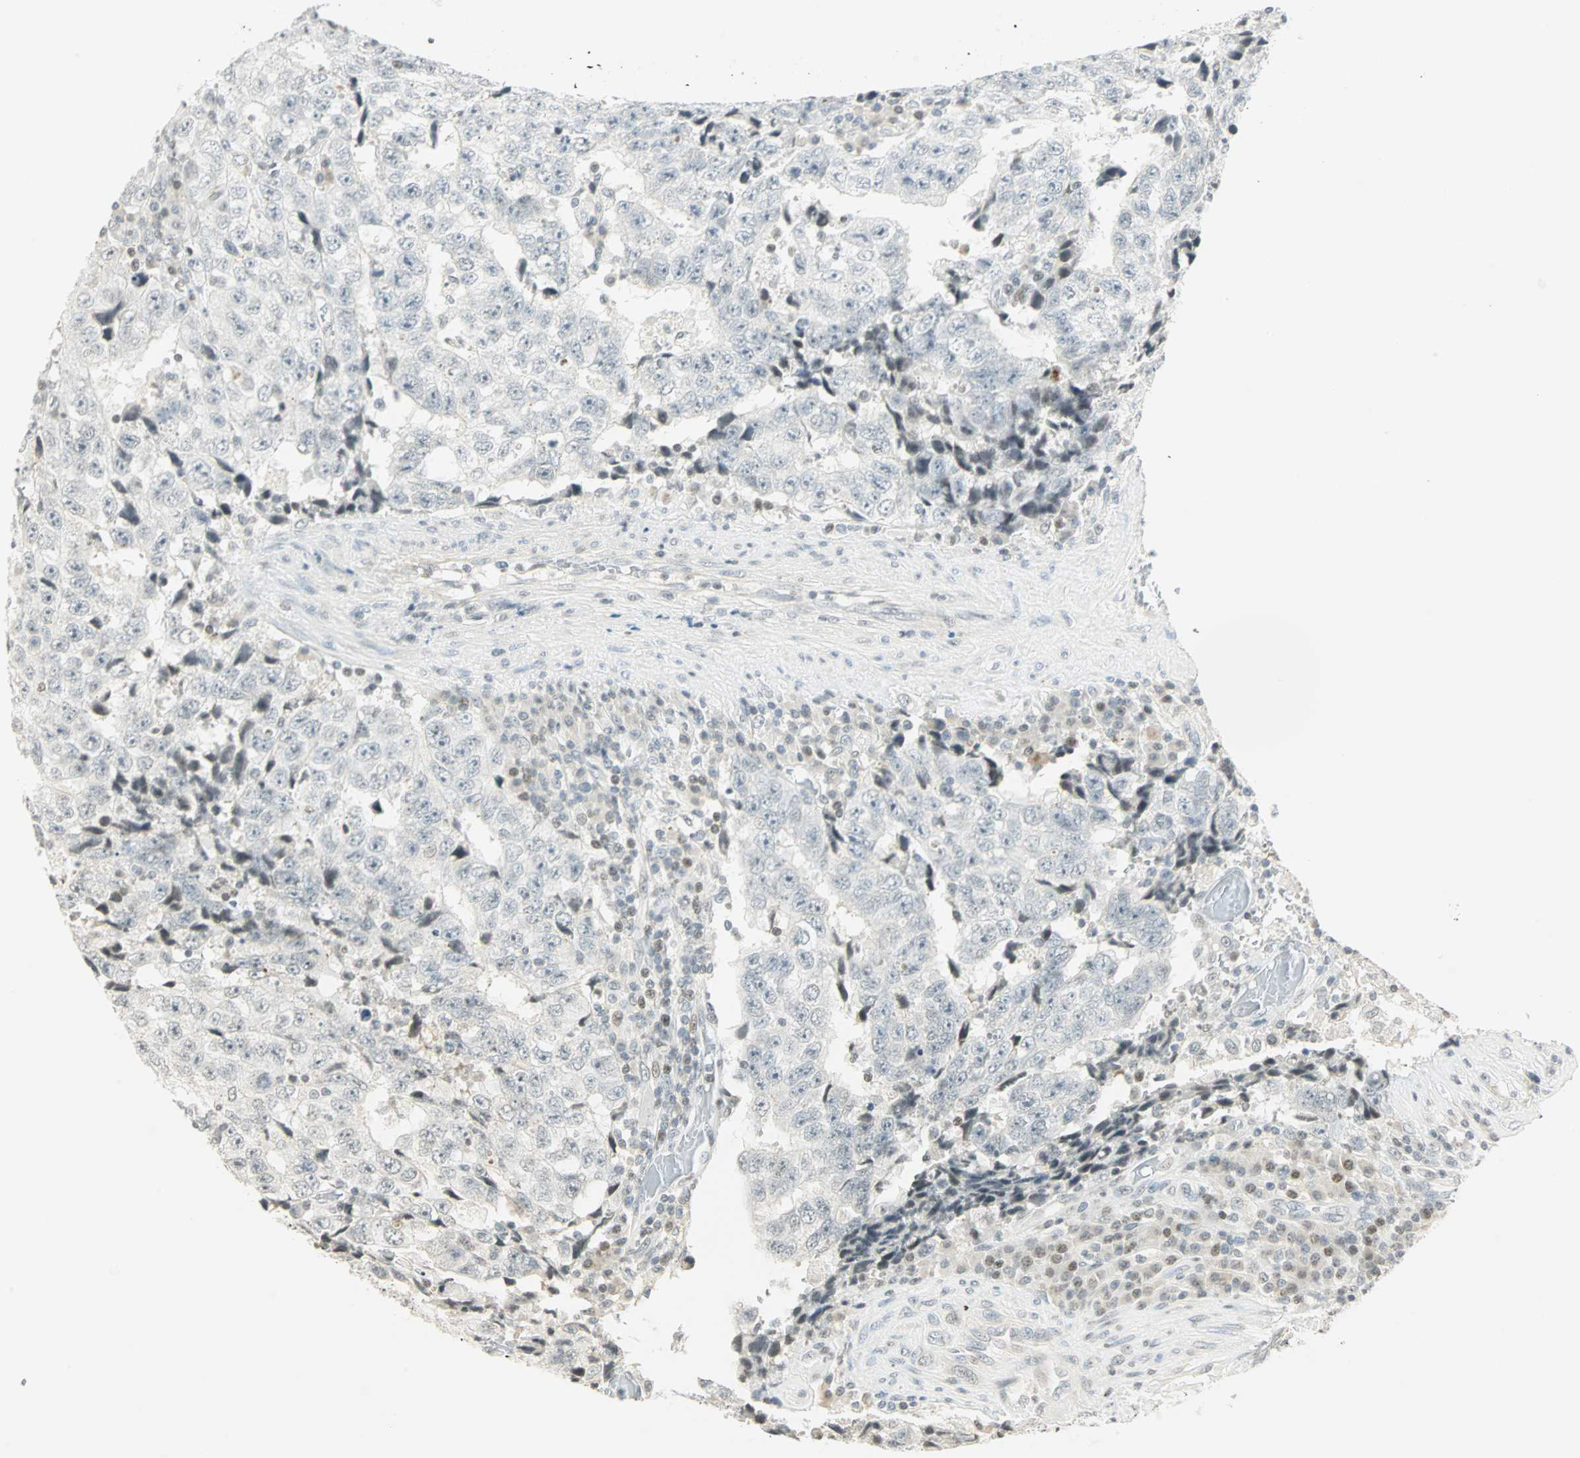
{"staining": {"intensity": "weak", "quantity": "<25%", "location": "nuclear"}, "tissue": "testis cancer", "cell_type": "Tumor cells", "image_type": "cancer", "snomed": [{"axis": "morphology", "description": "Necrosis, NOS"}, {"axis": "morphology", "description": "Carcinoma, Embryonal, NOS"}, {"axis": "topography", "description": "Testis"}], "caption": "This is an immunohistochemistry micrograph of human testis cancer. There is no positivity in tumor cells.", "gene": "SMAD3", "patient": {"sex": "male", "age": 19}}